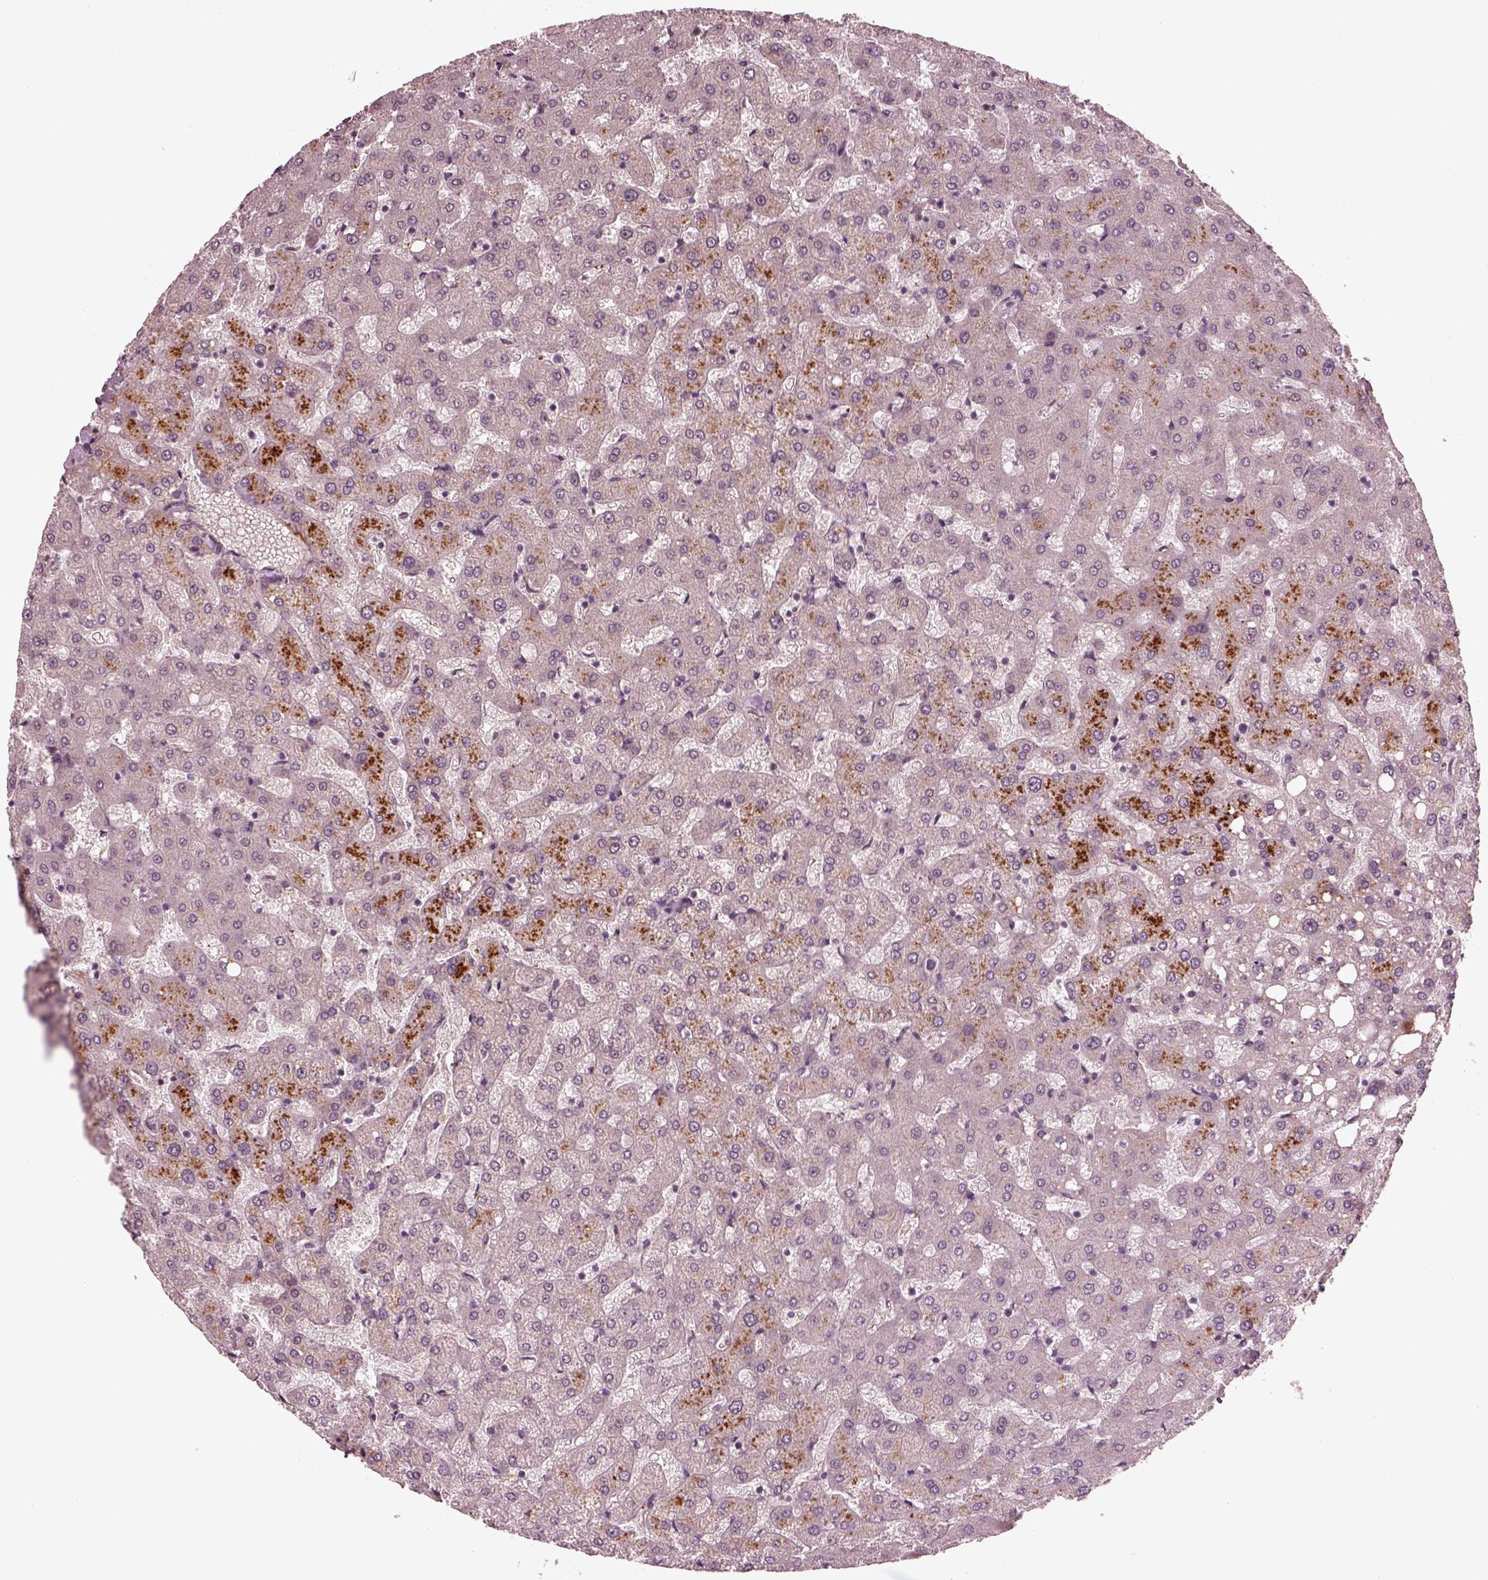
{"staining": {"intensity": "weak", "quantity": "25%-75%", "location": "cytoplasmic/membranous"}, "tissue": "liver", "cell_type": "Cholangiocytes", "image_type": "normal", "snomed": [{"axis": "morphology", "description": "Normal tissue, NOS"}, {"axis": "topography", "description": "Liver"}], "caption": "Human liver stained with a brown dye shows weak cytoplasmic/membranous positive positivity in about 25%-75% of cholangiocytes.", "gene": "EFEMP1", "patient": {"sex": "female", "age": 50}}